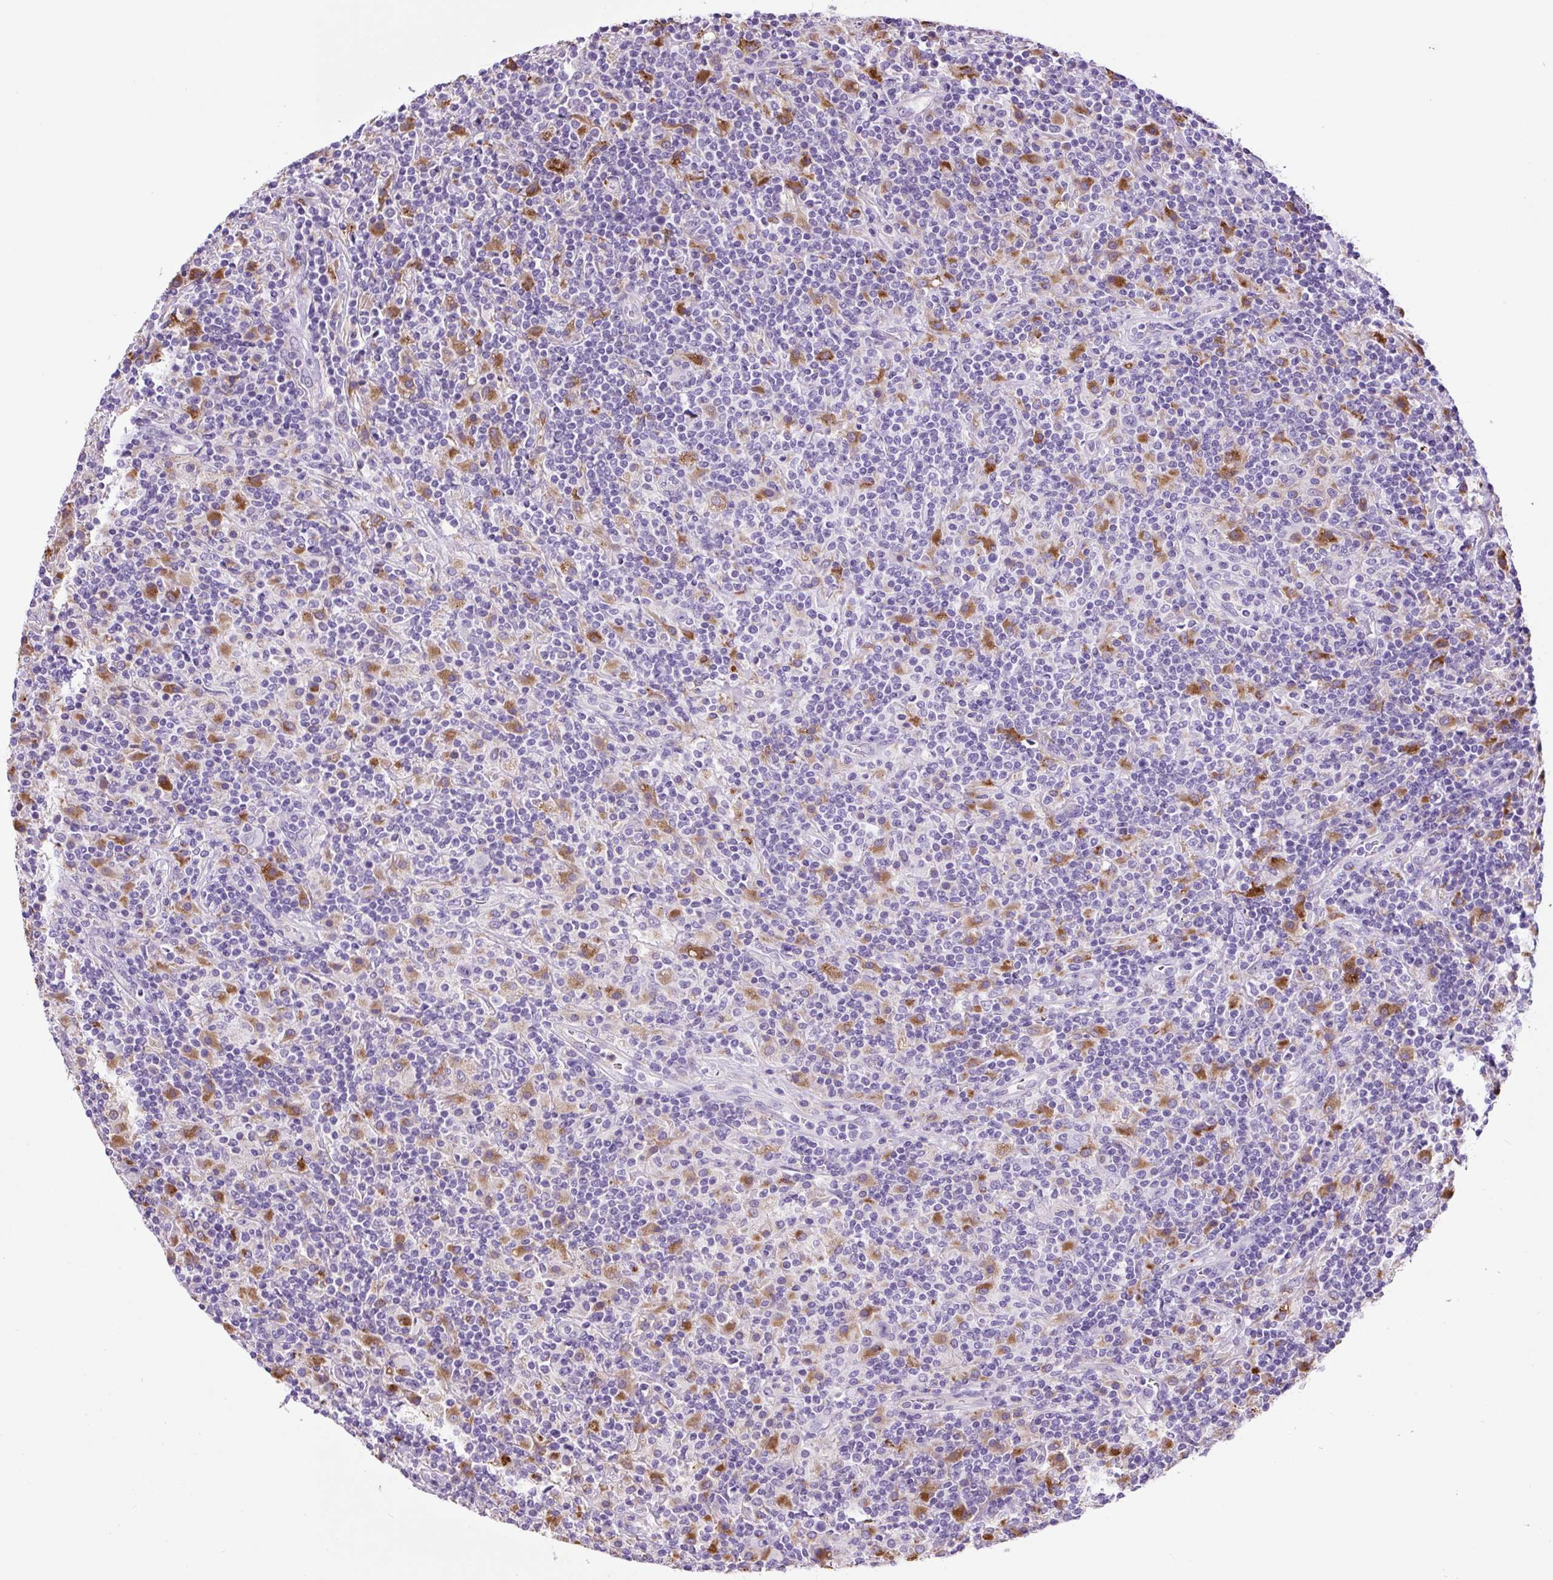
{"staining": {"intensity": "moderate", "quantity": "<25%", "location": "cytoplasmic/membranous"}, "tissue": "lymphoma", "cell_type": "Tumor cells", "image_type": "cancer", "snomed": [{"axis": "morphology", "description": "Hodgkin's disease, NOS"}, {"axis": "topography", "description": "Lymph node"}], "caption": "Protein expression analysis of human Hodgkin's disease reveals moderate cytoplasmic/membranous expression in about <25% of tumor cells.", "gene": "LCN10", "patient": {"sex": "male", "age": 70}}